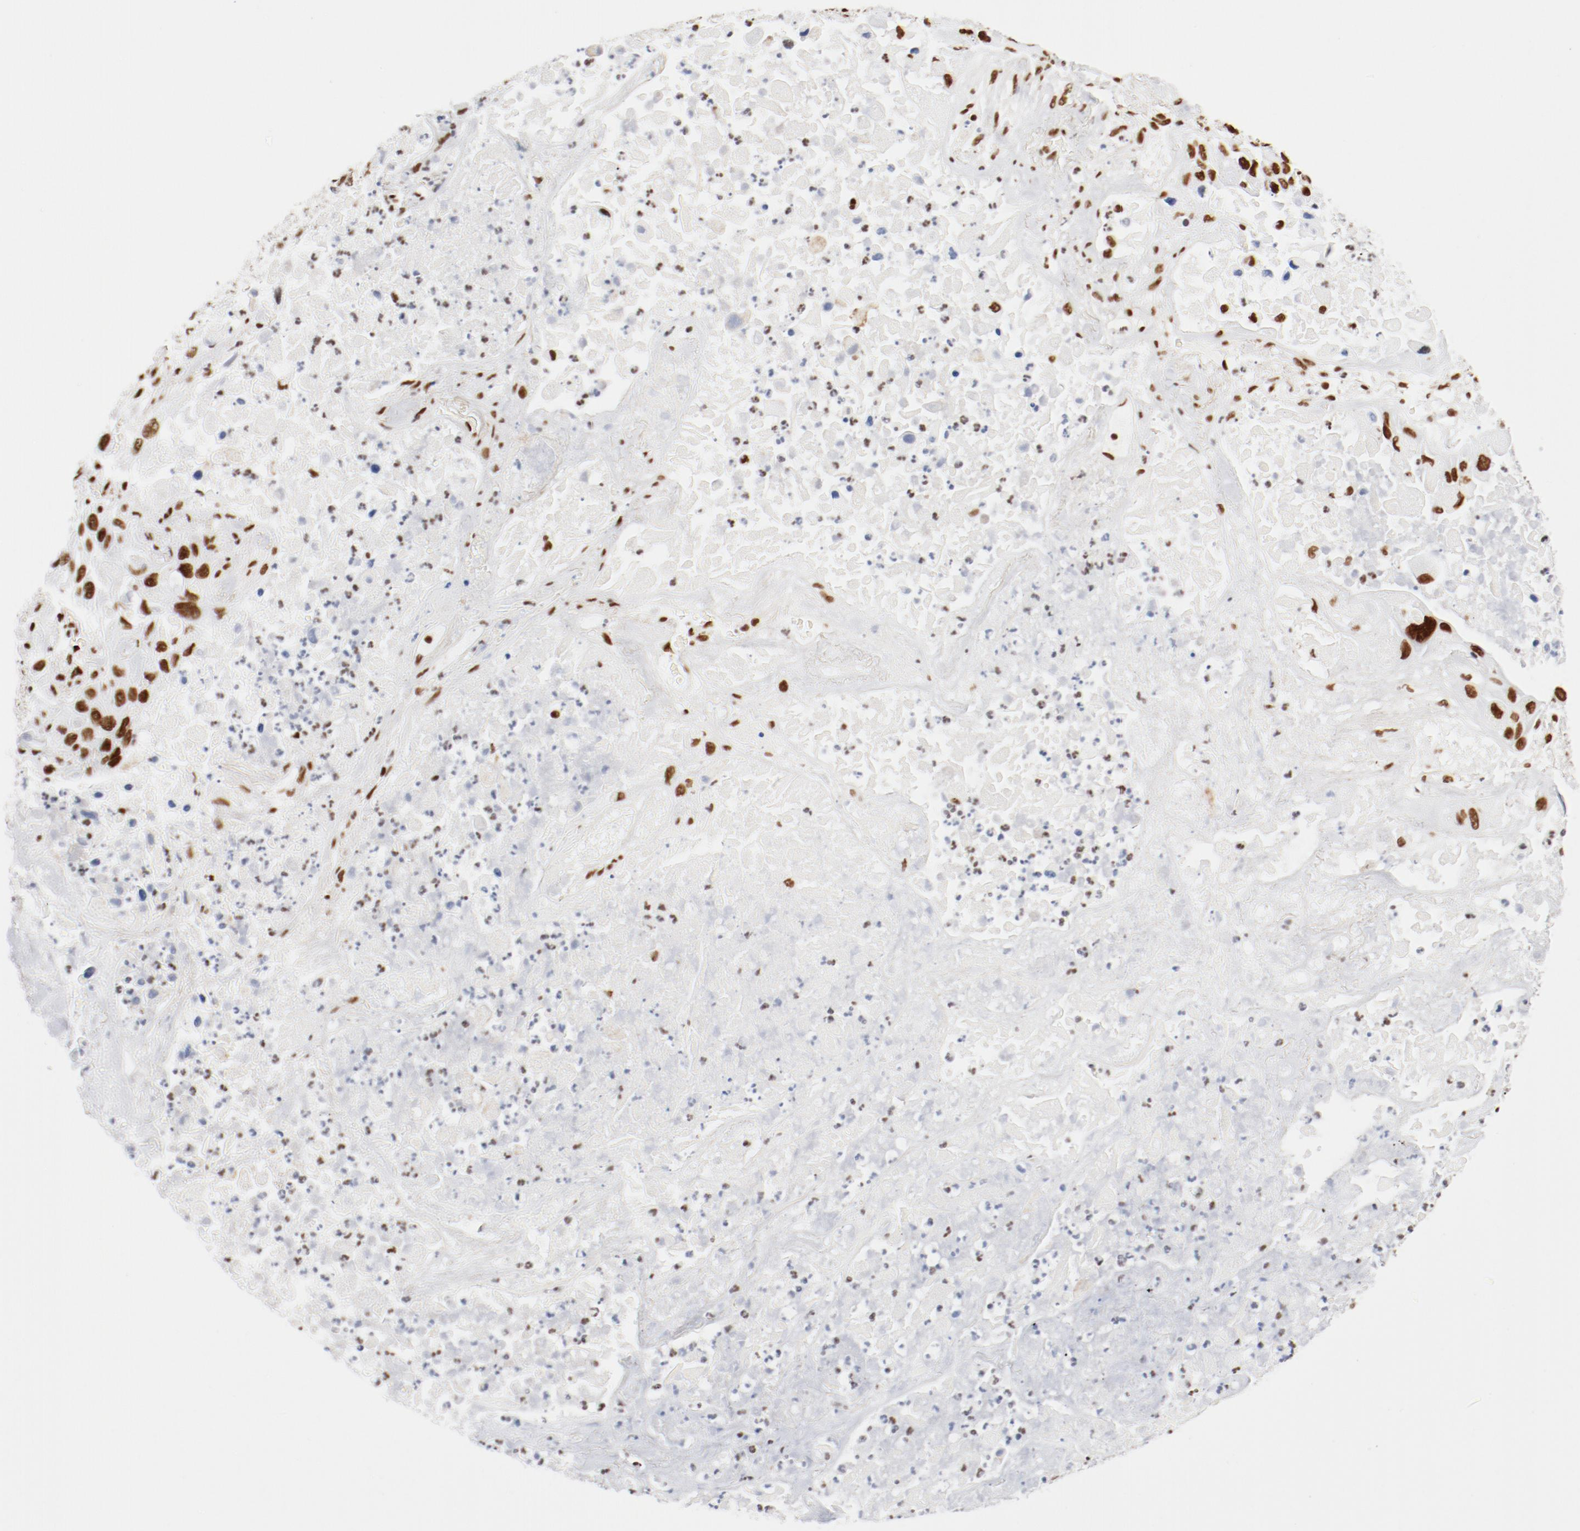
{"staining": {"intensity": "strong", "quantity": ">75%", "location": "nuclear"}, "tissue": "lung cancer", "cell_type": "Tumor cells", "image_type": "cancer", "snomed": [{"axis": "morphology", "description": "Squamous cell carcinoma, NOS"}, {"axis": "topography", "description": "Lung"}], "caption": "Immunohistochemical staining of human lung cancer demonstrates high levels of strong nuclear staining in about >75% of tumor cells. Nuclei are stained in blue.", "gene": "CTBP1", "patient": {"sex": "female", "age": 76}}